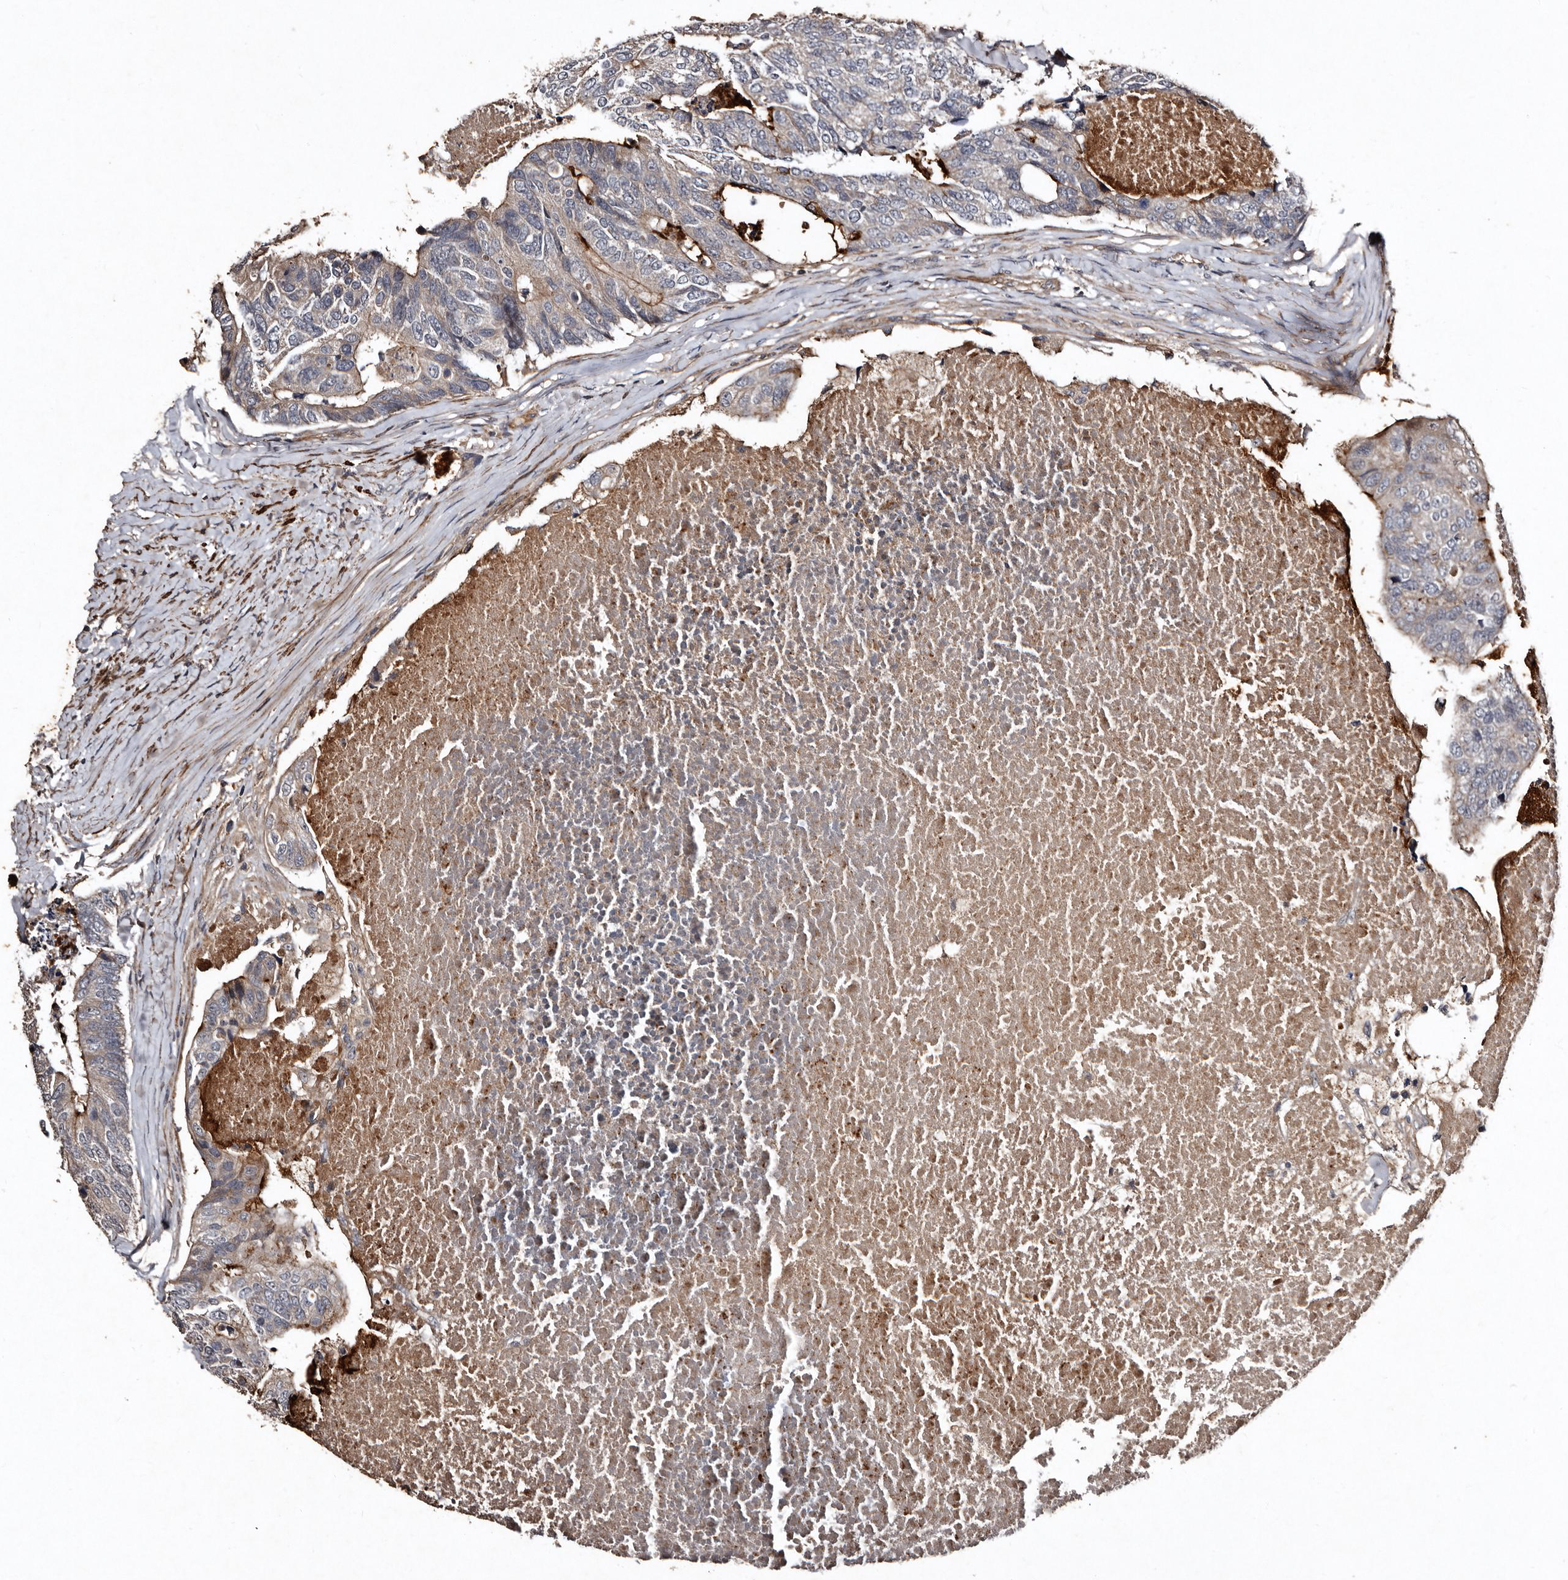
{"staining": {"intensity": "moderate", "quantity": "<25%", "location": "cytoplasmic/membranous"}, "tissue": "colorectal cancer", "cell_type": "Tumor cells", "image_type": "cancer", "snomed": [{"axis": "morphology", "description": "Adenocarcinoma, NOS"}, {"axis": "topography", "description": "Colon"}], "caption": "Protein expression analysis of colorectal adenocarcinoma demonstrates moderate cytoplasmic/membranous positivity in about <25% of tumor cells. (brown staining indicates protein expression, while blue staining denotes nuclei).", "gene": "PRKD3", "patient": {"sex": "female", "age": 67}}